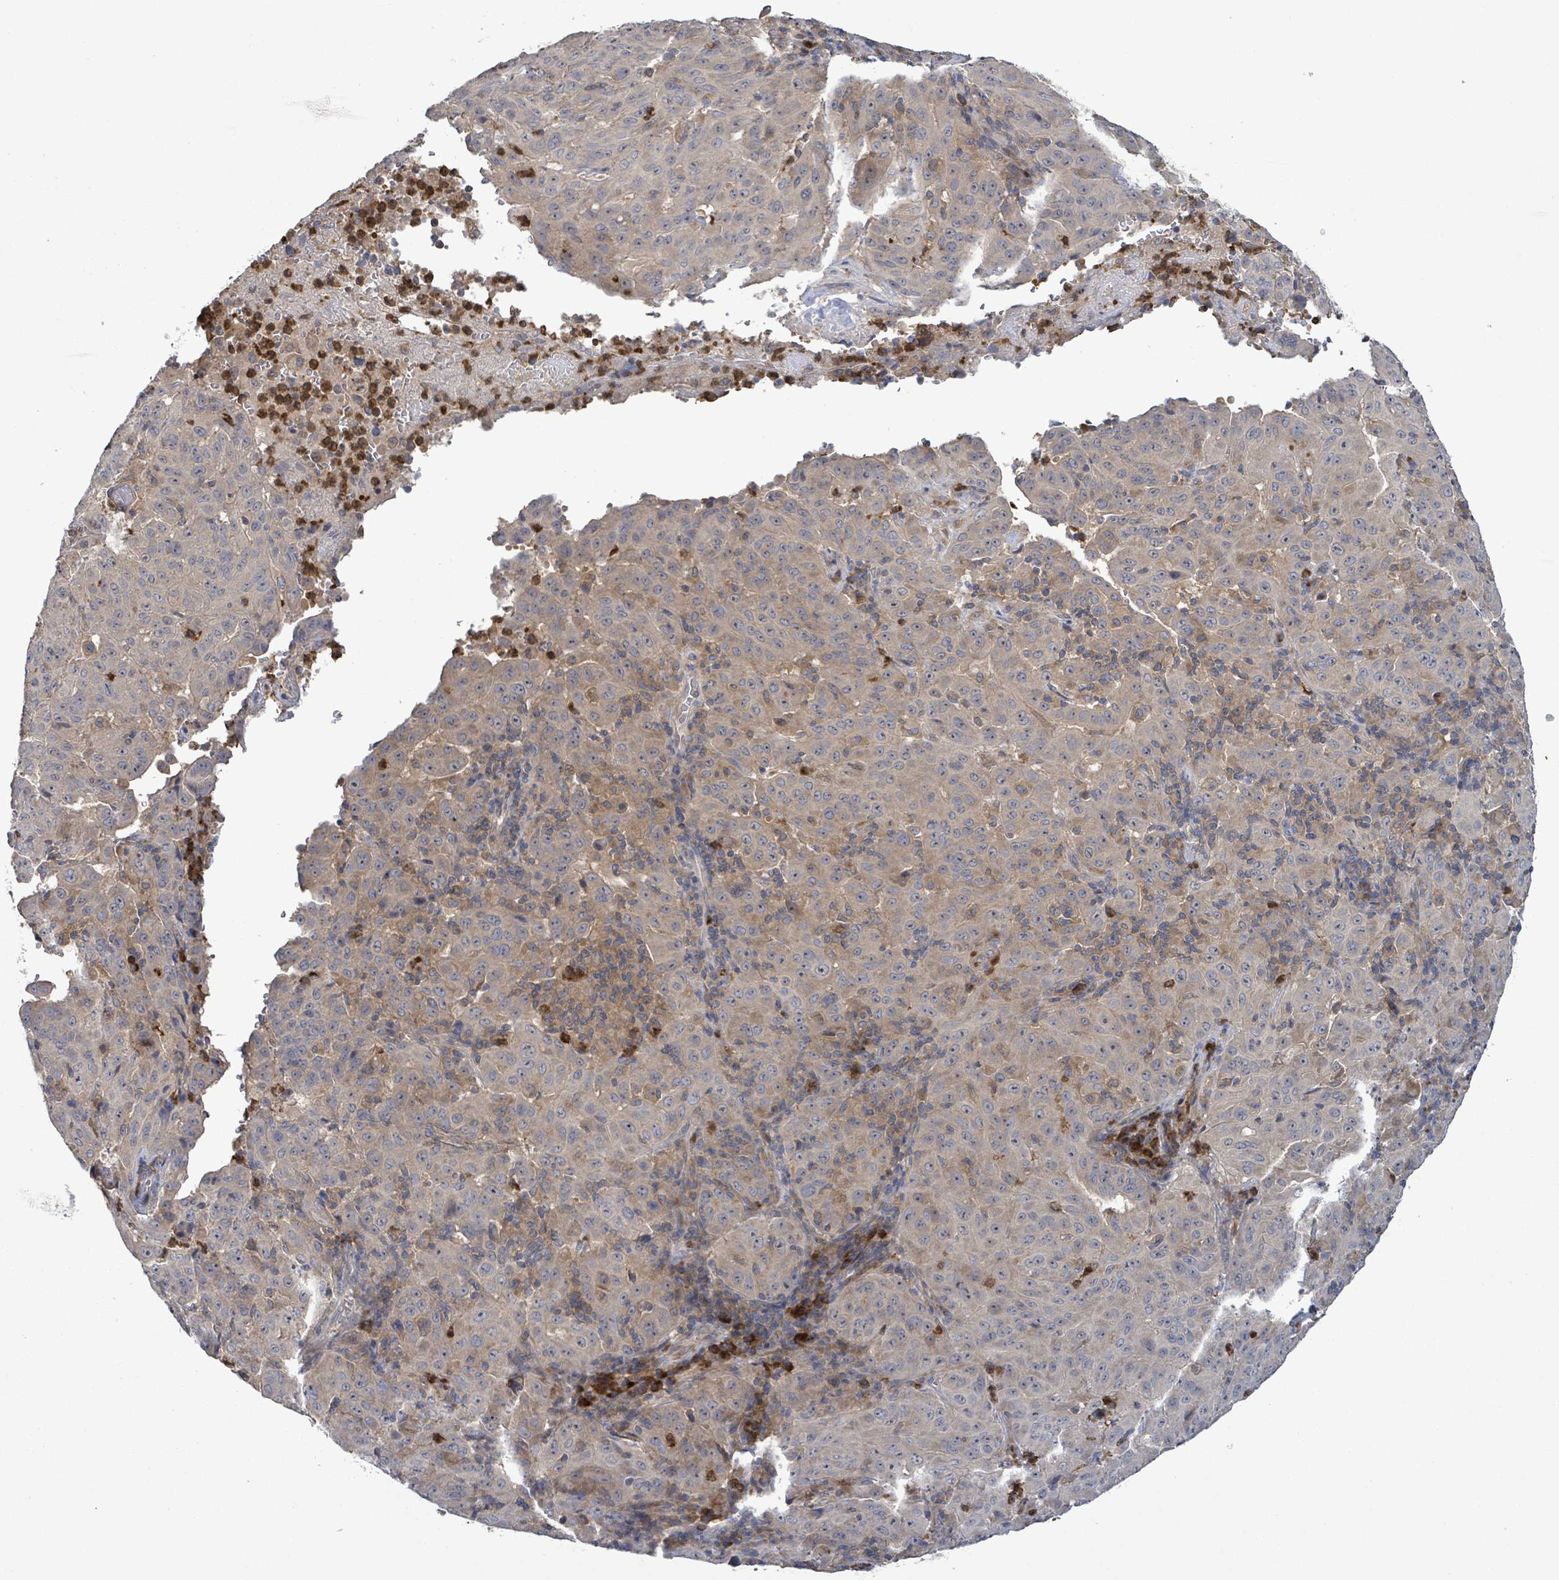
{"staining": {"intensity": "weak", "quantity": "25%-75%", "location": "cytoplasmic/membranous"}, "tissue": "pancreatic cancer", "cell_type": "Tumor cells", "image_type": "cancer", "snomed": [{"axis": "morphology", "description": "Adenocarcinoma, NOS"}, {"axis": "topography", "description": "Pancreas"}], "caption": "The immunohistochemical stain shows weak cytoplasmic/membranous expression in tumor cells of pancreatic adenocarcinoma tissue. The staining is performed using DAB brown chromogen to label protein expression. The nuclei are counter-stained blue using hematoxylin.", "gene": "SERPINE3", "patient": {"sex": "male", "age": 63}}